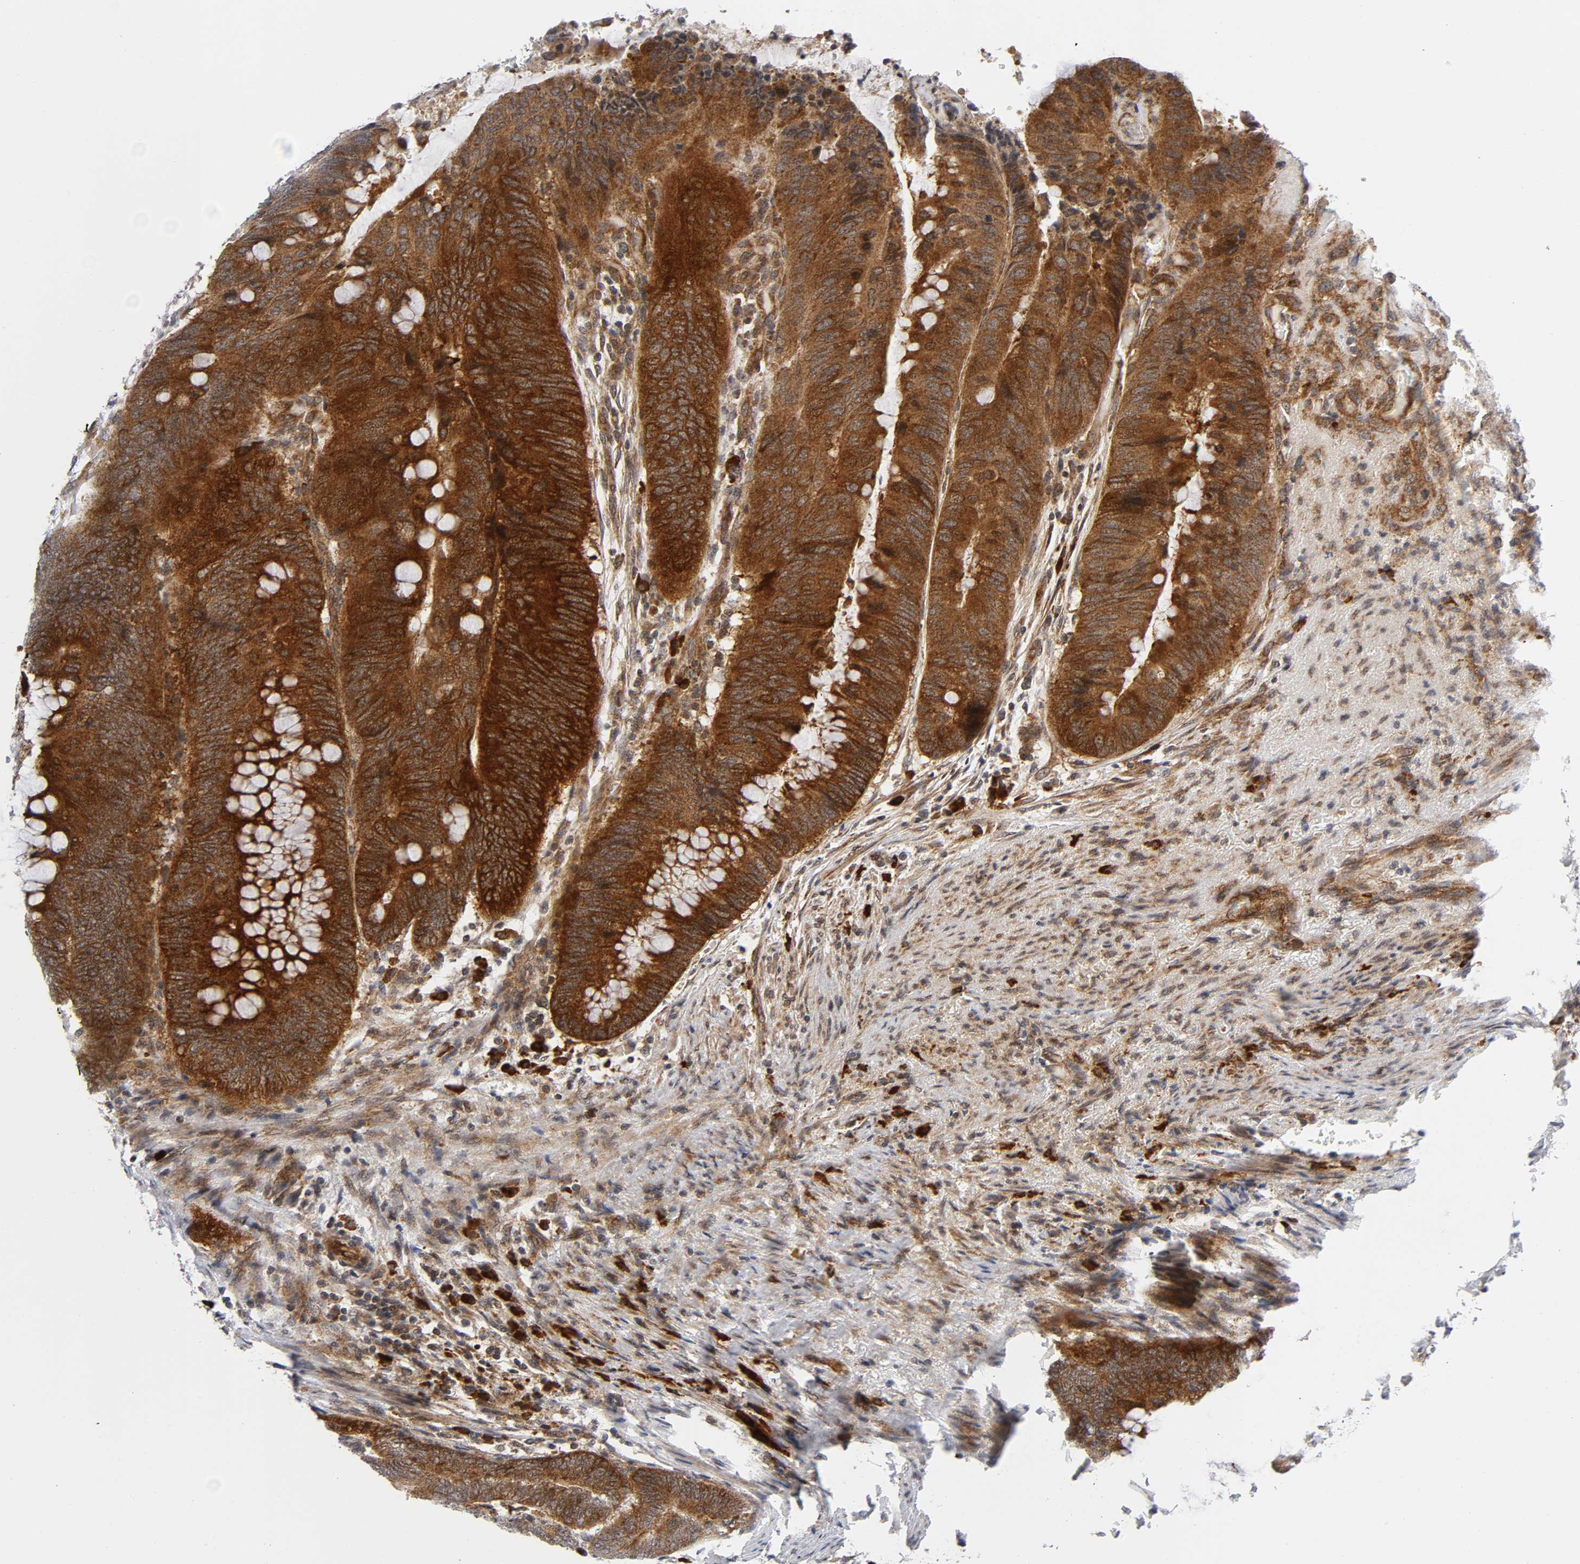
{"staining": {"intensity": "strong", "quantity": ">75%", "location": "cytoplasmic/membranous"}, "tissue": "colorectal cancer", "cell_type": "Tumor cells", "image_type": "cancer", "snomed": [{"axis": "morphology", "description": "Normal tissue, NOS"}, {"axis": "morphology", "description": "Adenocarcinoma, NOS"}, {"axis": "topography", "description": "Rectum"}, {"axis": "topography", "description": "Peripheral nerve tissue"}], "caption": "The immunohistochemical stain shows strong cytoplasmic/membranous expression in tumor cells of colorectal adenocarcinoma tissue.", "gene": "EIF5", "patient": {"sex": "male", "age": 92}}